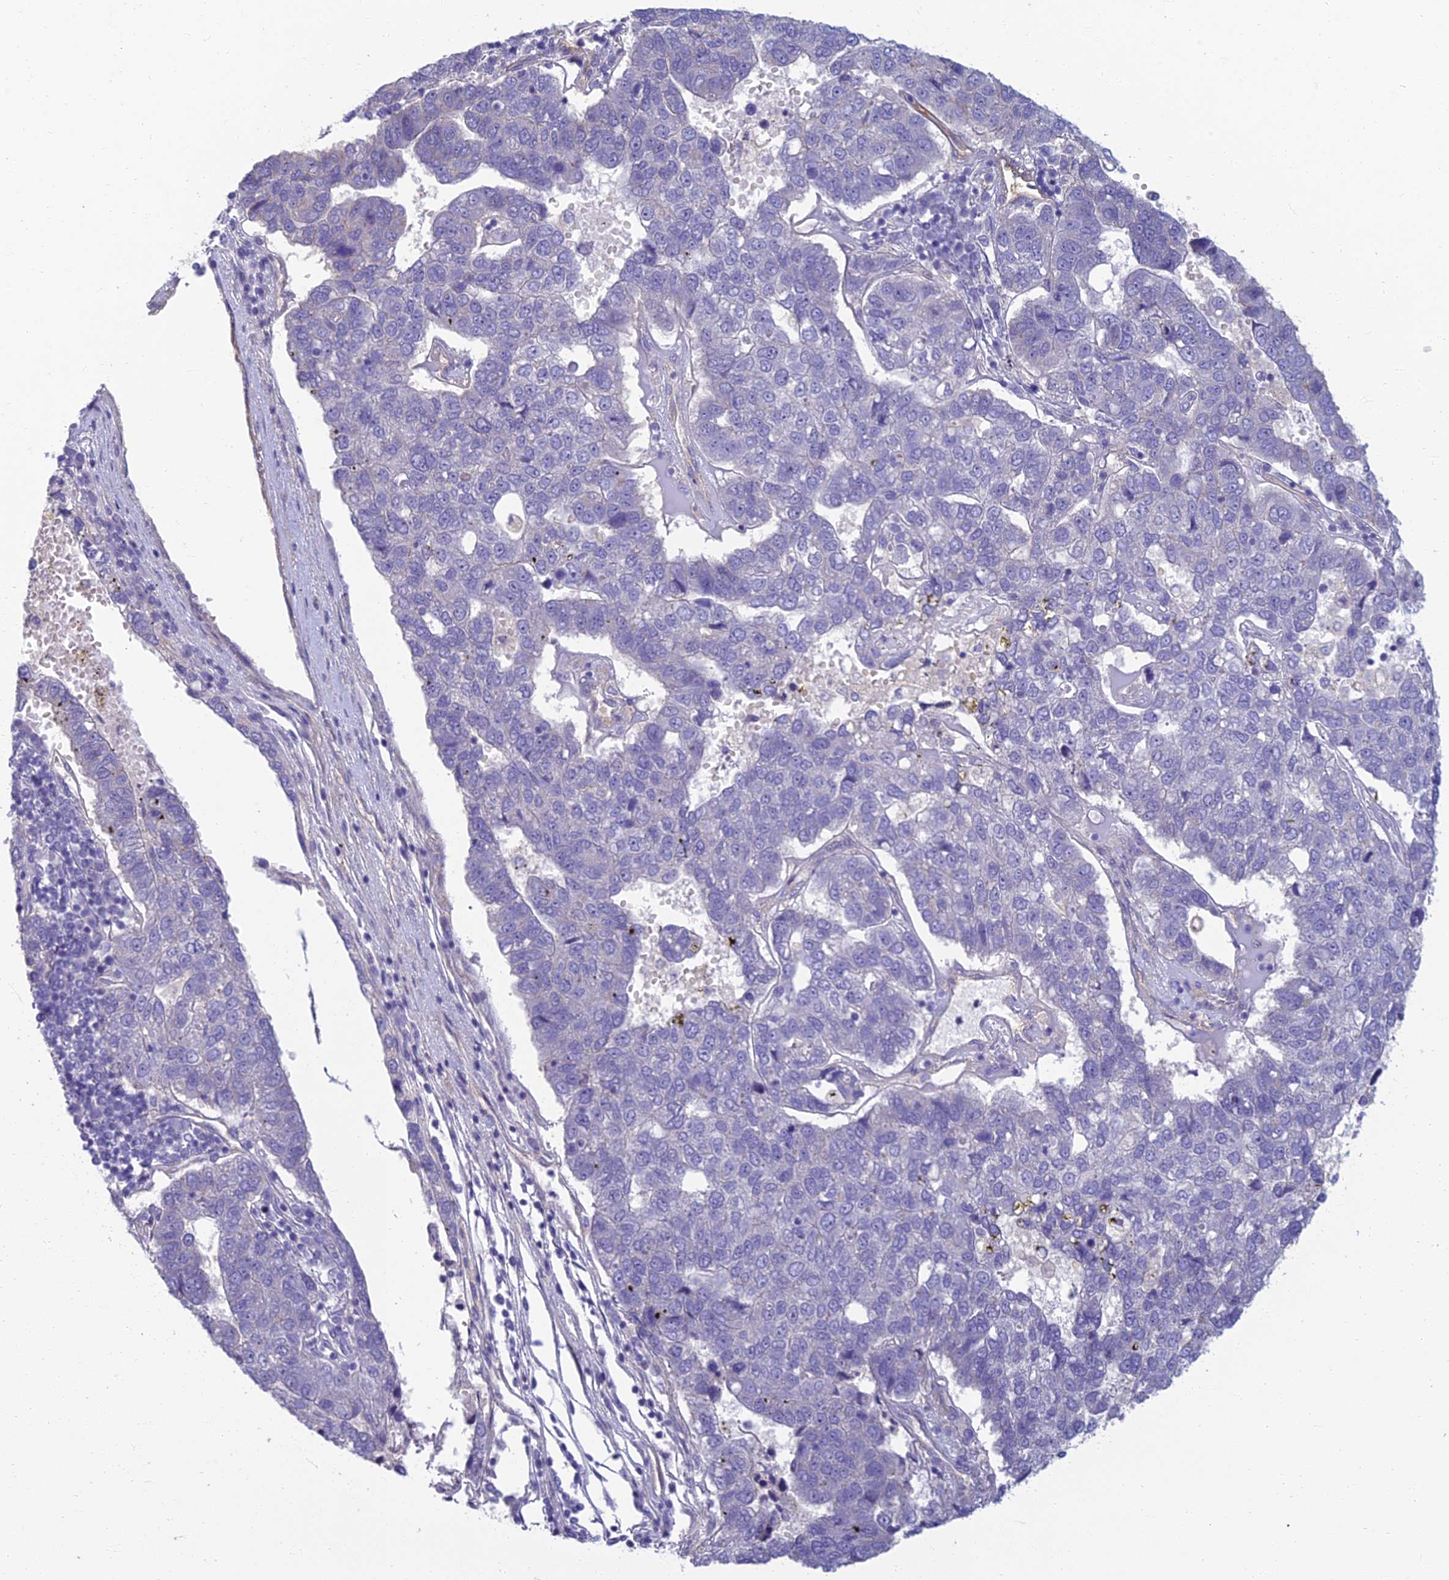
{"staining": {"intensity": "negative", "quantity": "none", "location": "none"}, "tissue": "pancreatic cancer", "cell_type": "Tumor cells", "image_type": "cancer", "snomed": [{"axis": "morphology", "description": "Adenocarcinoma, NOS"}, {"axis": "topography", "description": "Pancreas"}], "caption": "Tumor cells show no significant expression in pancreatic adenocarcinoma.", "gene": "NEURL1", "patient": {"sex": "female", "age": 61}}